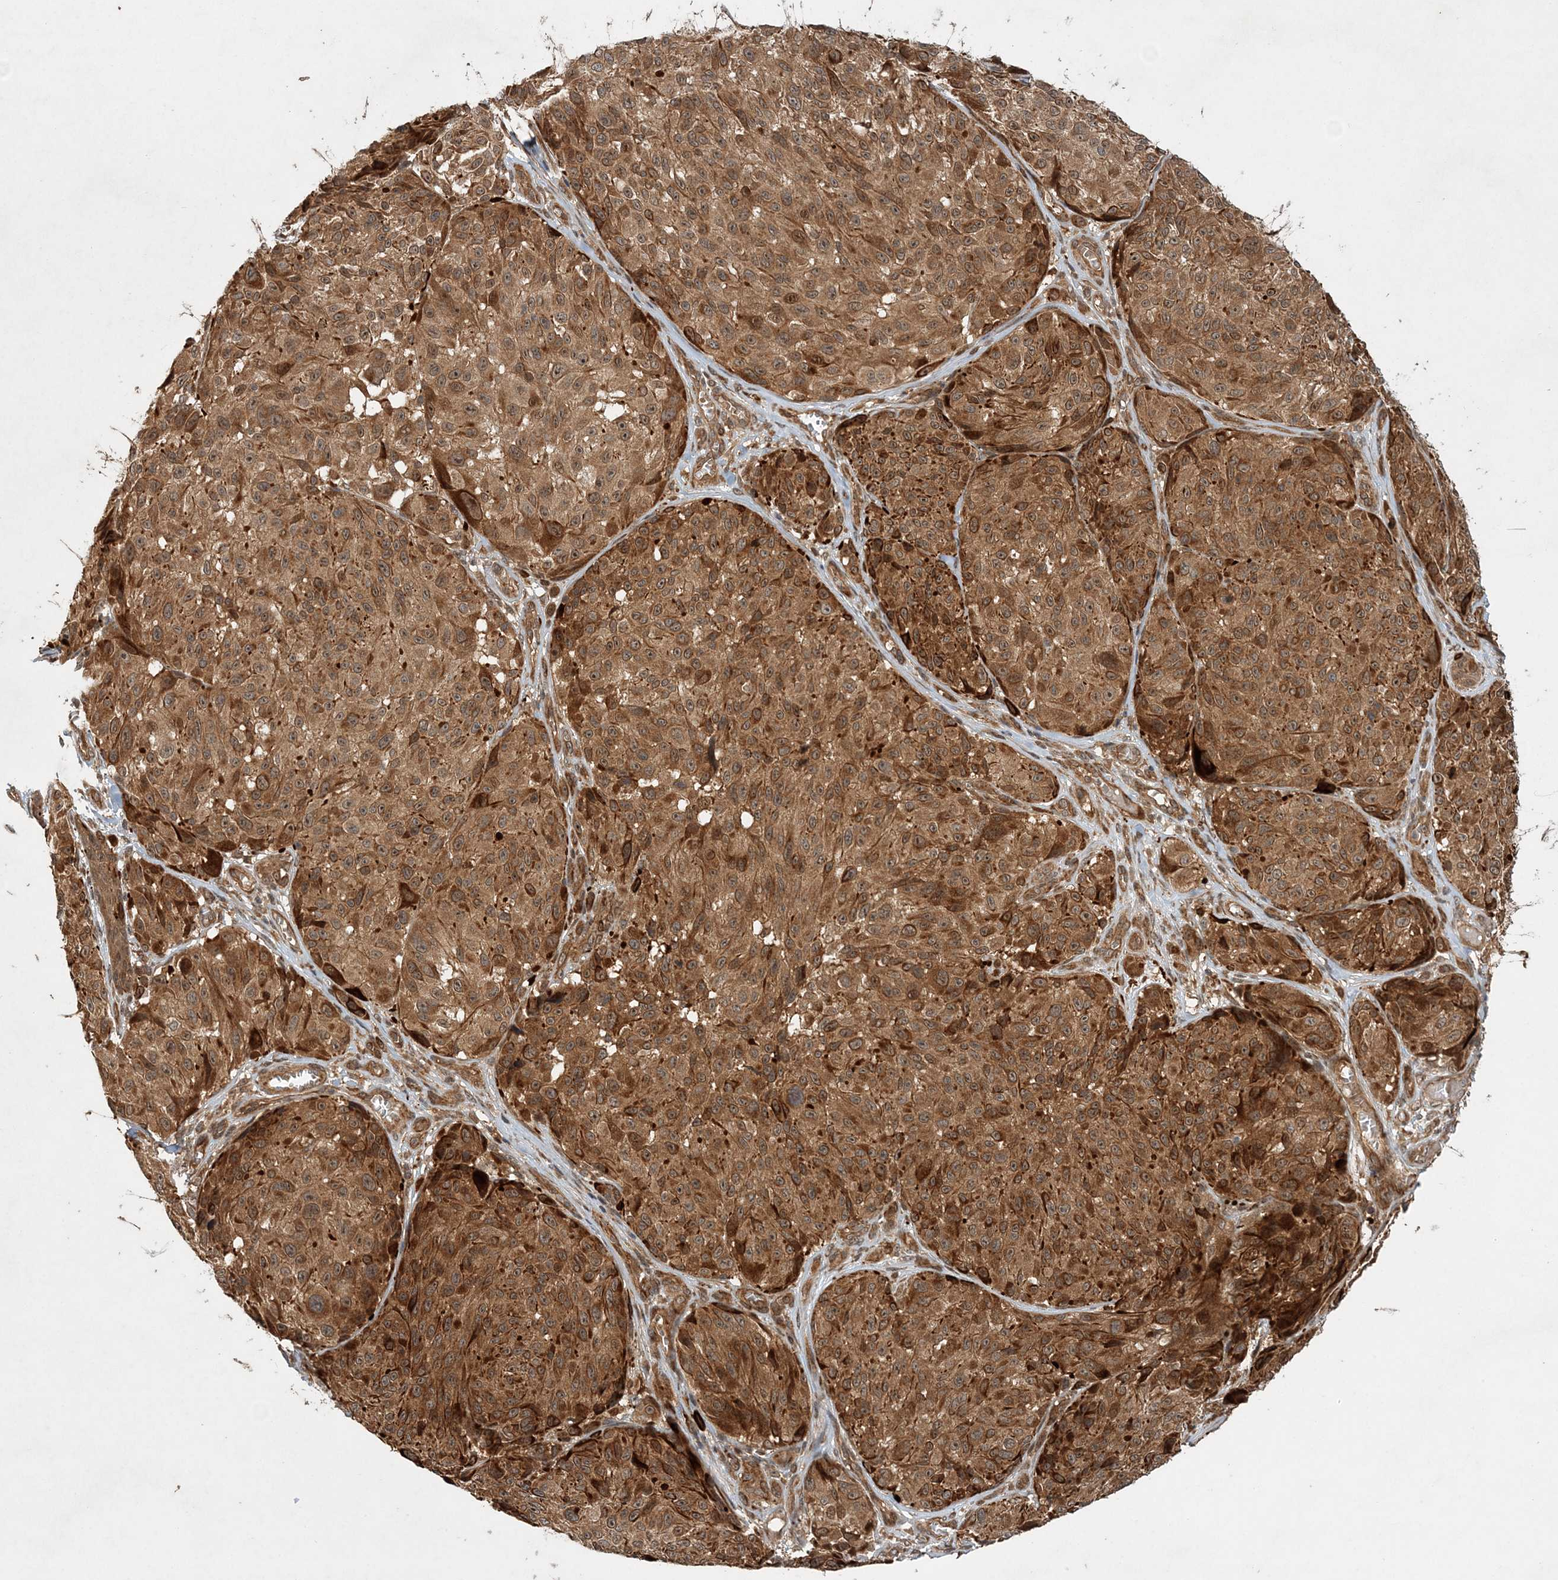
{"staining": {"intensity": "strong", "quantity": ">75%", "location": "cytoplasmic/membranous,nuclear"}, "tissue": "melanoma", "cell_type": "Tumor cells", "image_type": "cancer", "snomed": [{"axis": "morphology", "description": "Malignant melanoma, NOS"}, {"axis": "topography", "description": "Skin"}], "caption": "IHC image of human melanoma stained for a protein (brown), which shows high levels of strong cytoplasmic/membranous and nuclear positivity in about >75% of tumor cells.", "gene": "UBTD2", "patient": {"sex": "male", "age": 83}}